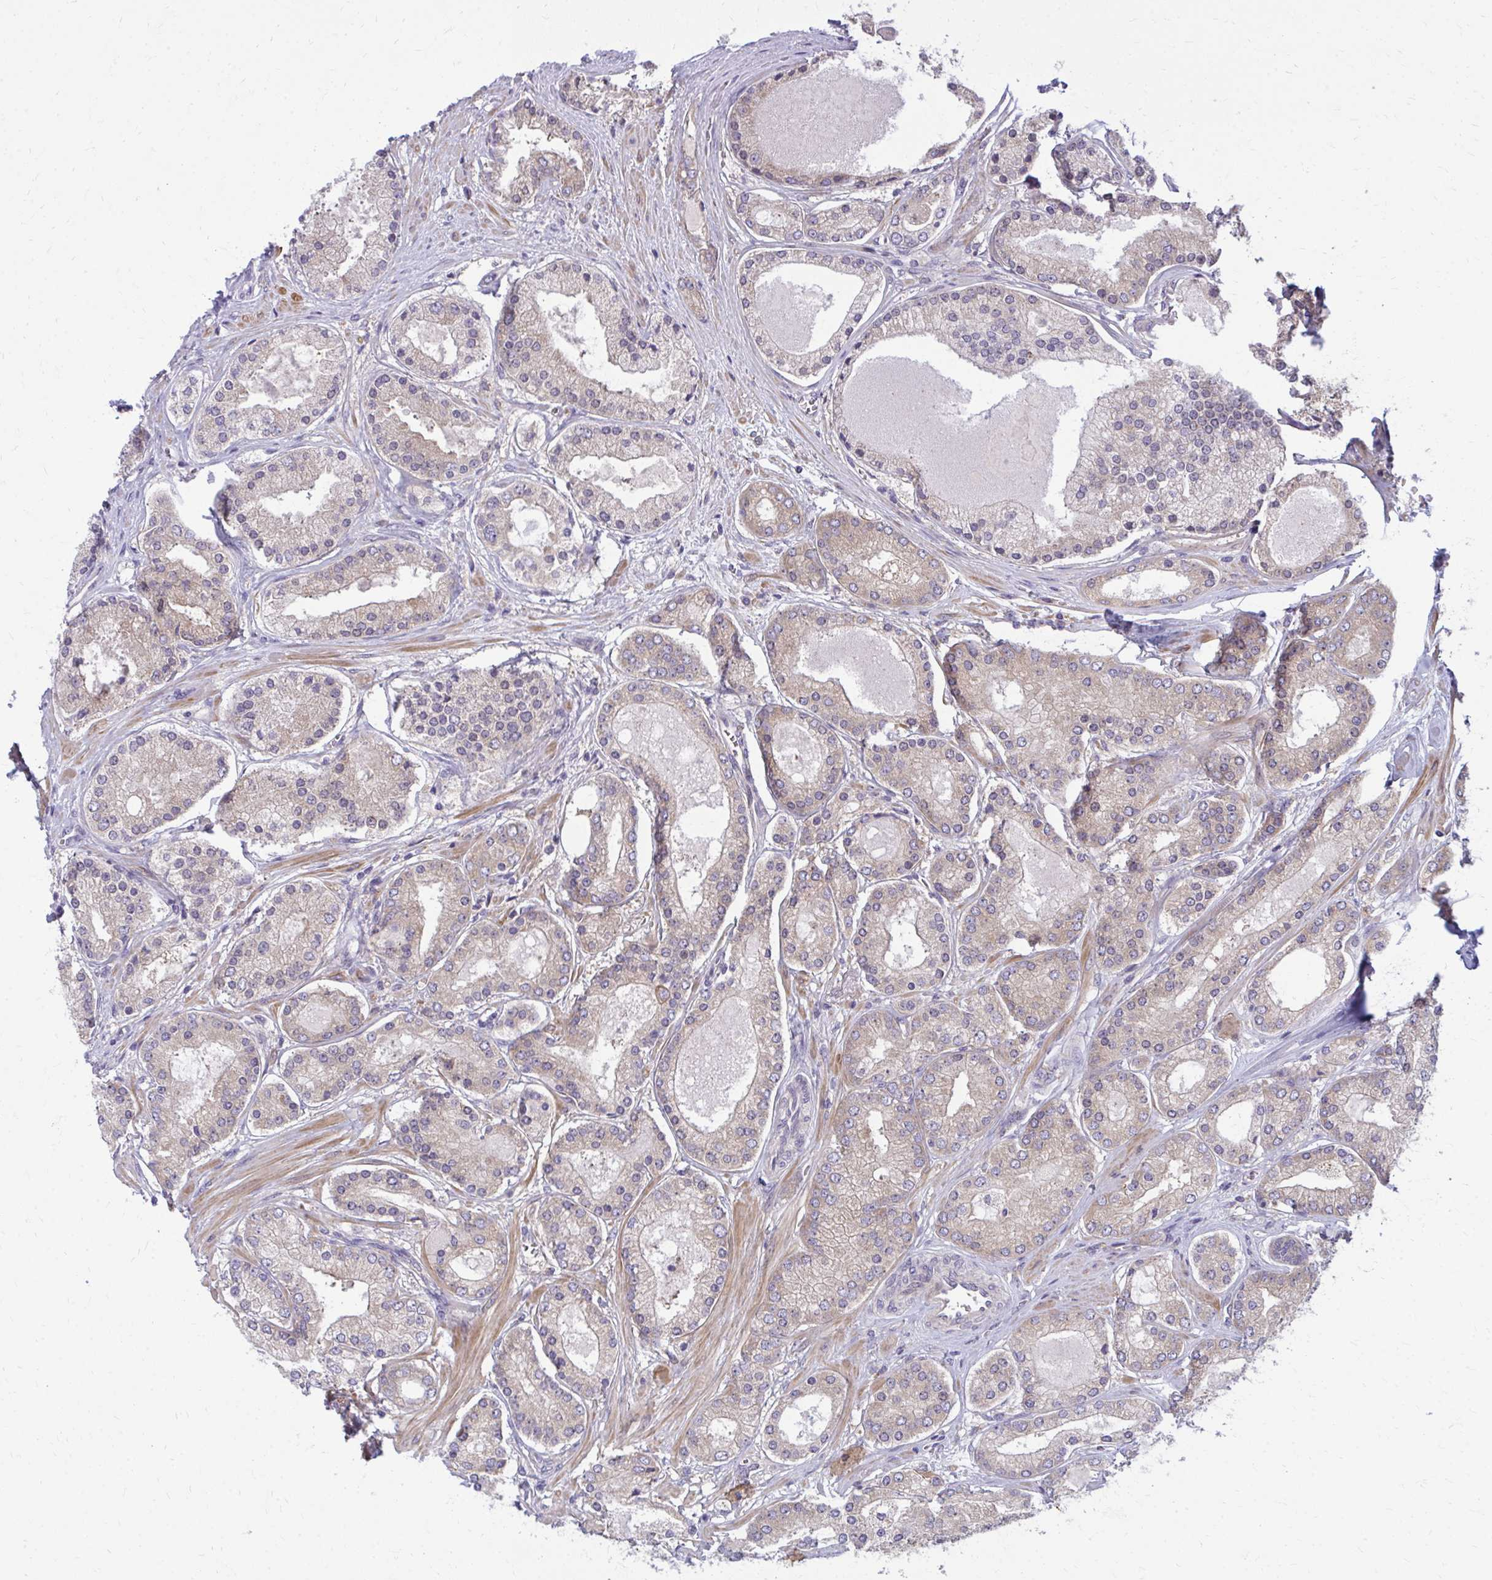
{"staining": {"intensity": "moderate", "quantity": "<25%", "location": "cytoplasmic/membranous"}, "tissue": "prostate cancer", "cell_type": "Tumor cells", "image_type": "cancer", "snomed": [{"axis": "morphology", "description": "Adenocarcinoma, High grade"}, {"axis": "topography", "description": "Prostate"}], "caption": "This is a histology image of IHC staining of prostate cancer, which shows moderate positivity in the cytoplasmic/membranous of tumor cells.", "gene": "CEMP1", "patient": {"sex": "male", "age": 67}}